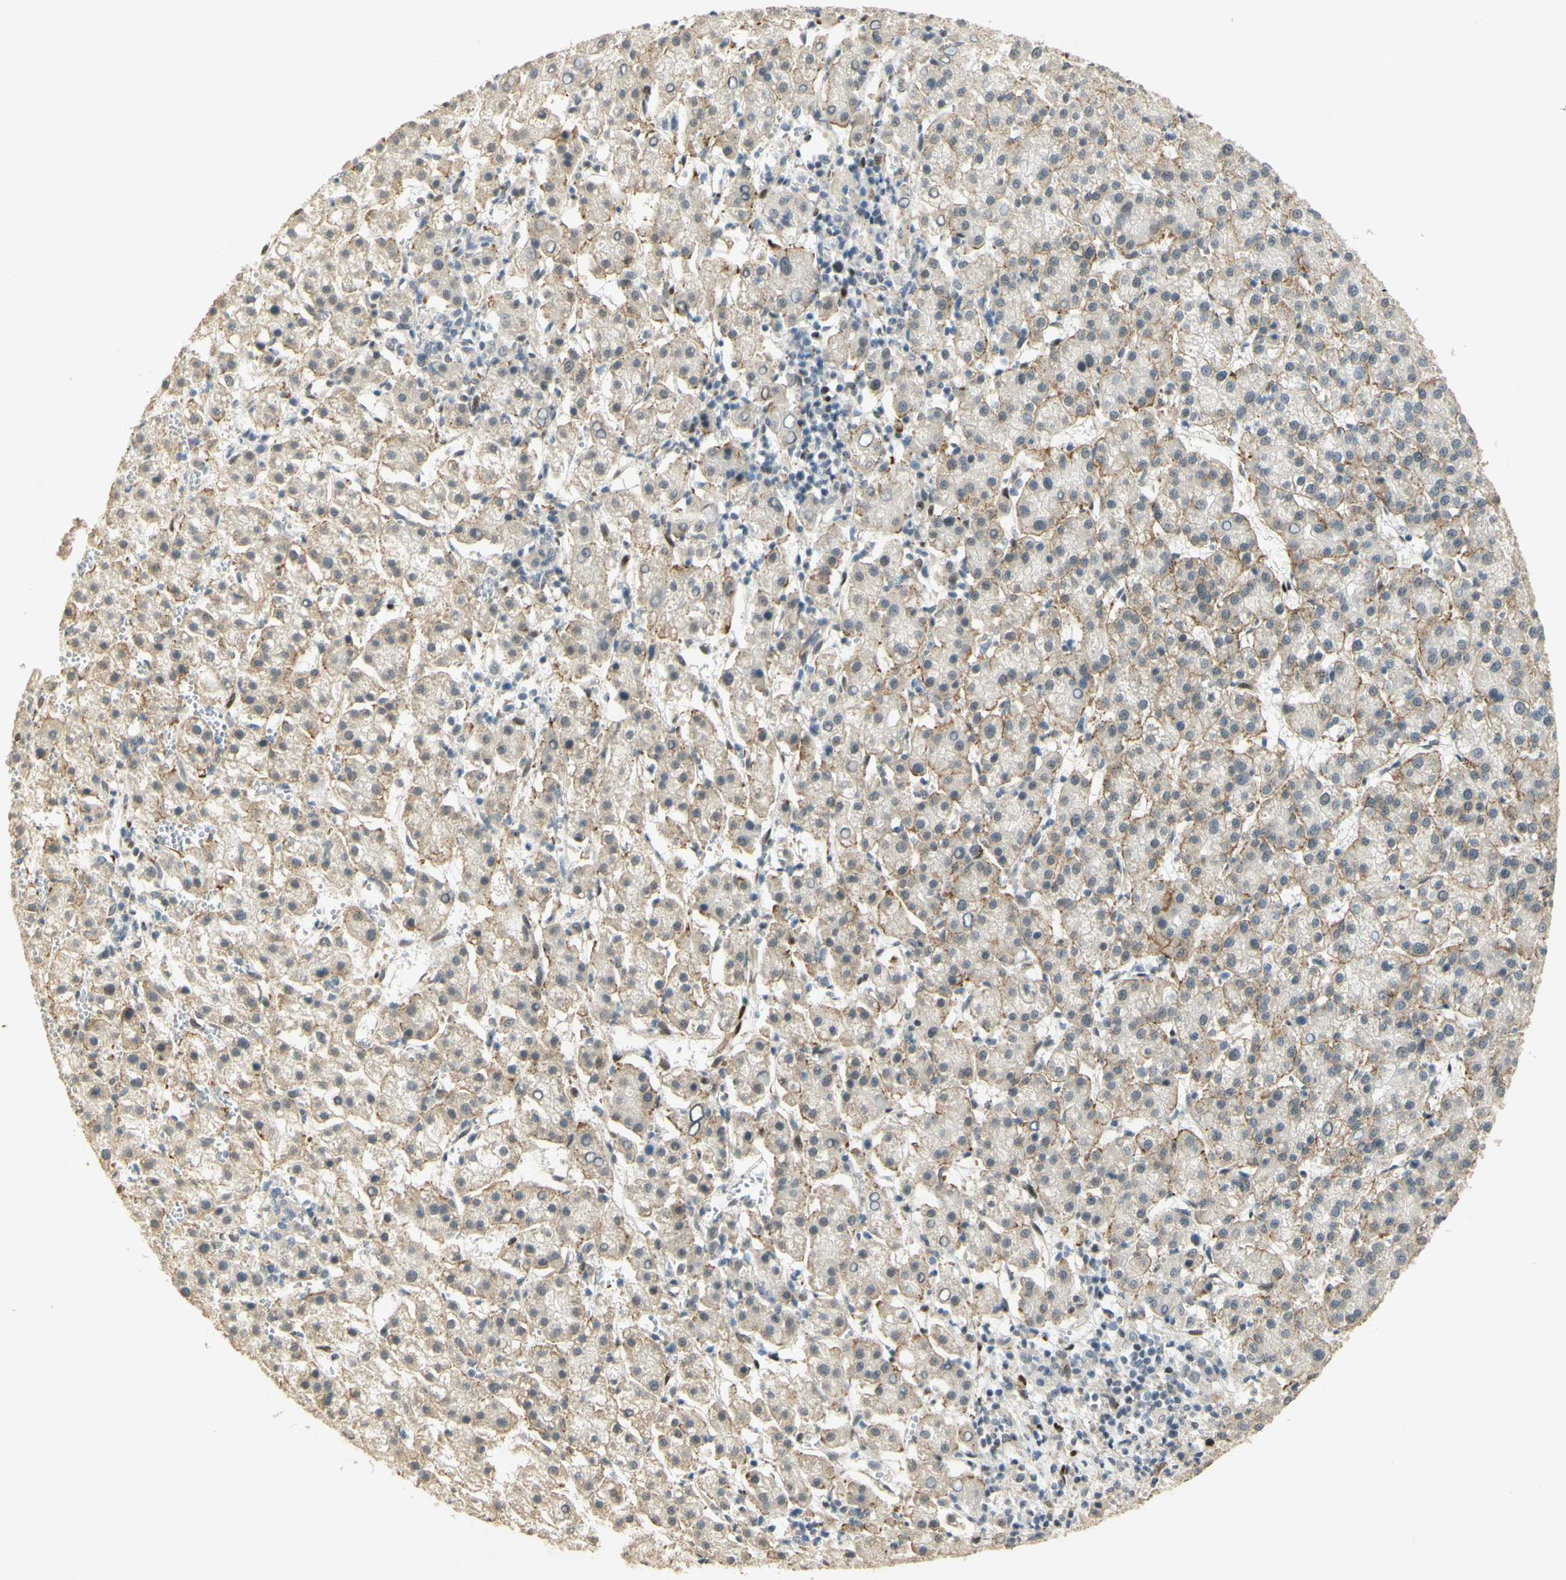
{"staining": {"intensity": "moderate", "quantity": "25%-75%", "location": "cytoplasmic/membranous"}, "tissue": "liver cancer", "cell_type": "Tumor cells", "image_type": "cancer", "snomed": [{"axis": "morphology", "description": "Carcinoma, Hepatocellular, NOS"}, {"axis": "topography", "description": "Liver"}], "caption": "Immunohistochemistry (IHC) micrograph of neoplastic tissue: hepatocellular carcinoma (liver) stained using immunohistochemistry demonstrates medium levels of moderate protein expression localized specifically in the cytoplasmic/membranous of tumor cells, appearing as a cytoplasmic/membranous brown color.", "gene": "FOXP1", "patient": {"sex": "female", "age": 58}}